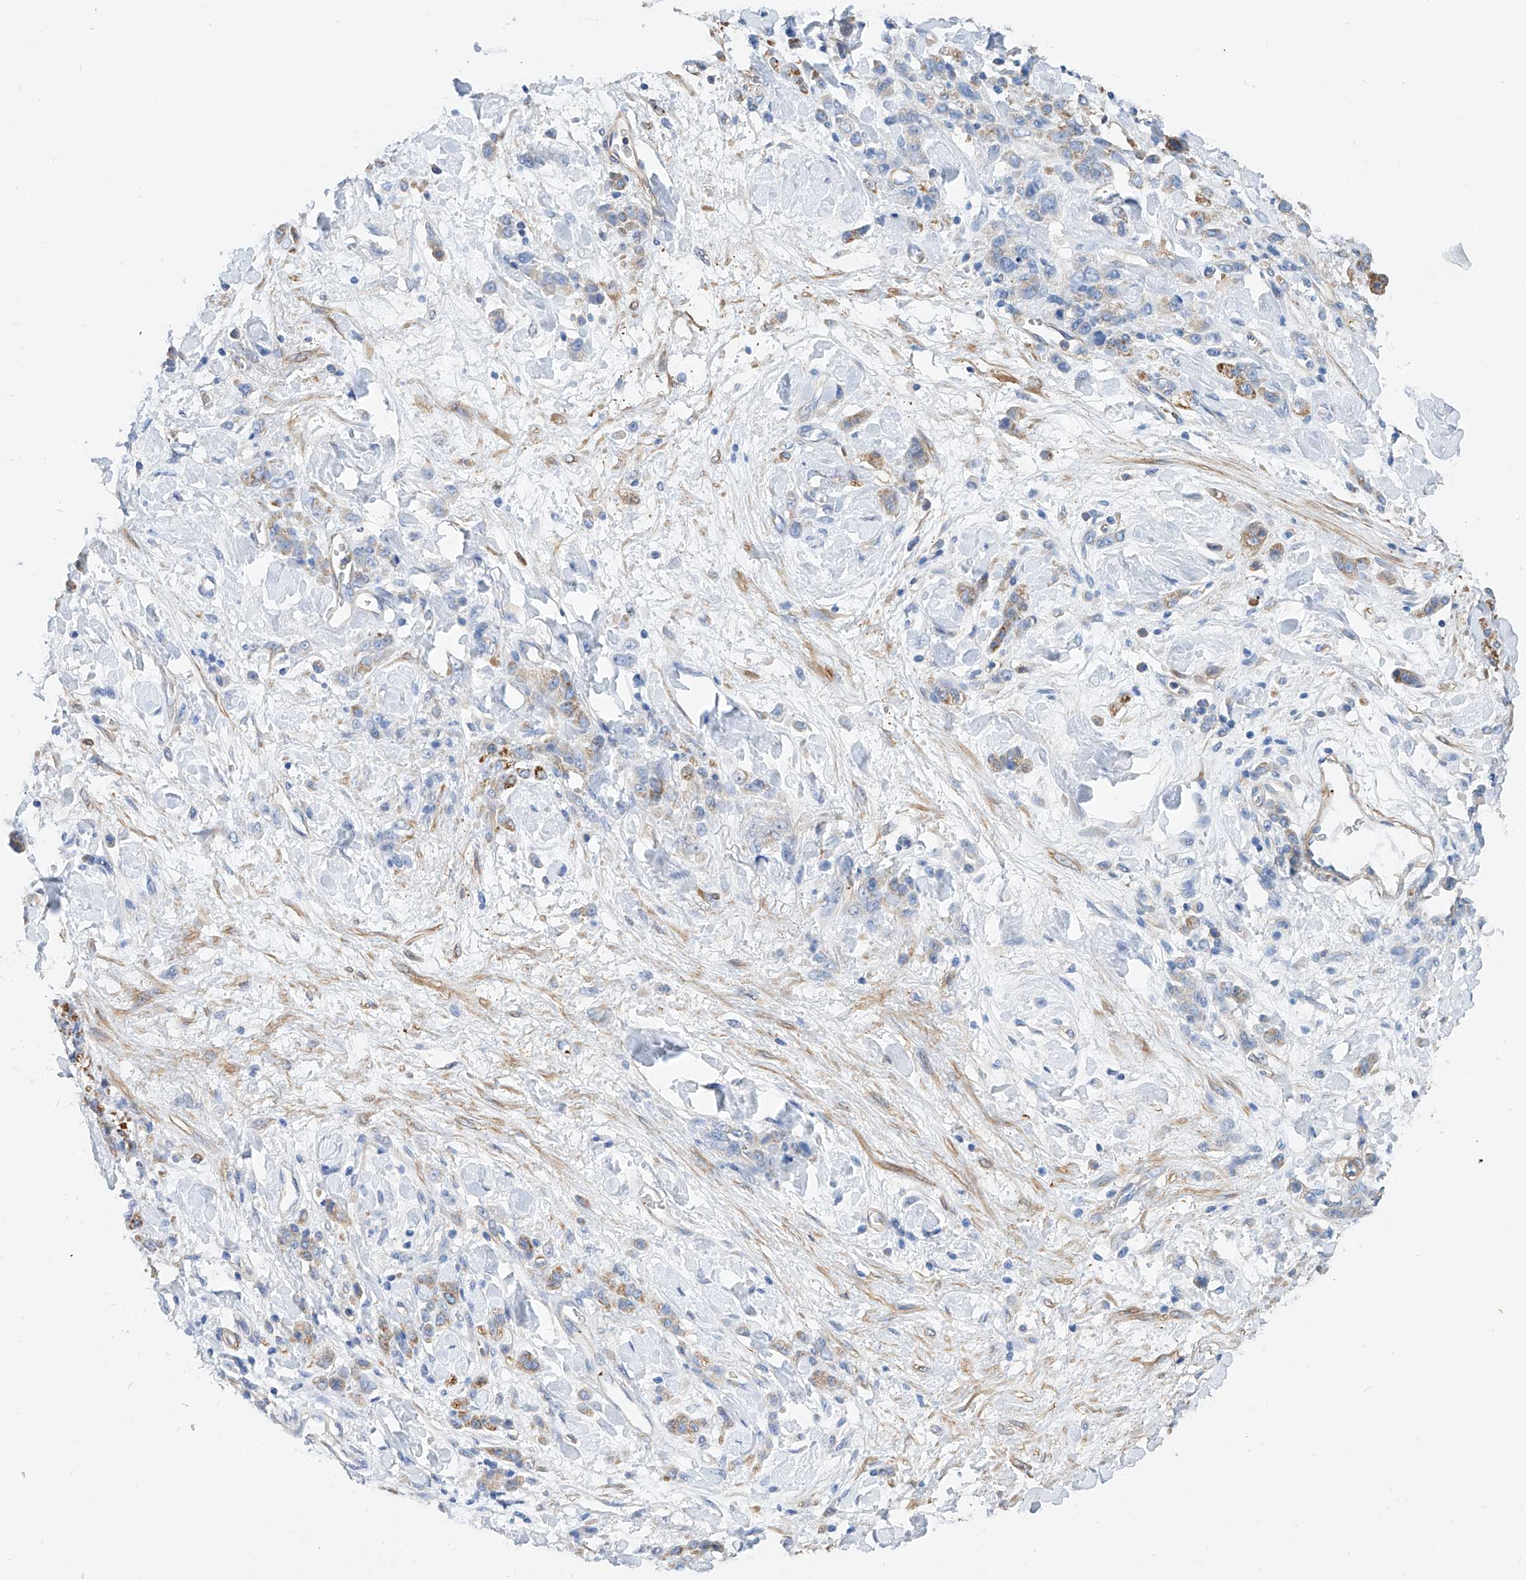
{"staining": {"intensity": "moderate", "quantity": "25%-75%", "location": "cytoplasmic/membranous"}, "tissue": "stomach cancer", "cell_type": "Tumor cells", "image_type": "cancer", "snomed": [{"axis": "morphology", "description": "Normal tissue, NOS"}, {"axis": "morphology", "description": "Adenocarcinoma, NOS"}, {"axis": "topography", "description": "Stomach"}], "caption": "DAB immunohistochemical staining of stomach cancer demonstrates moderate cytoplasmic/membranous protein staining in approximately 25%-75% of tumor cells.", "gene": "TAS2R60", "patient": {"sex": "male", "age": 82}}